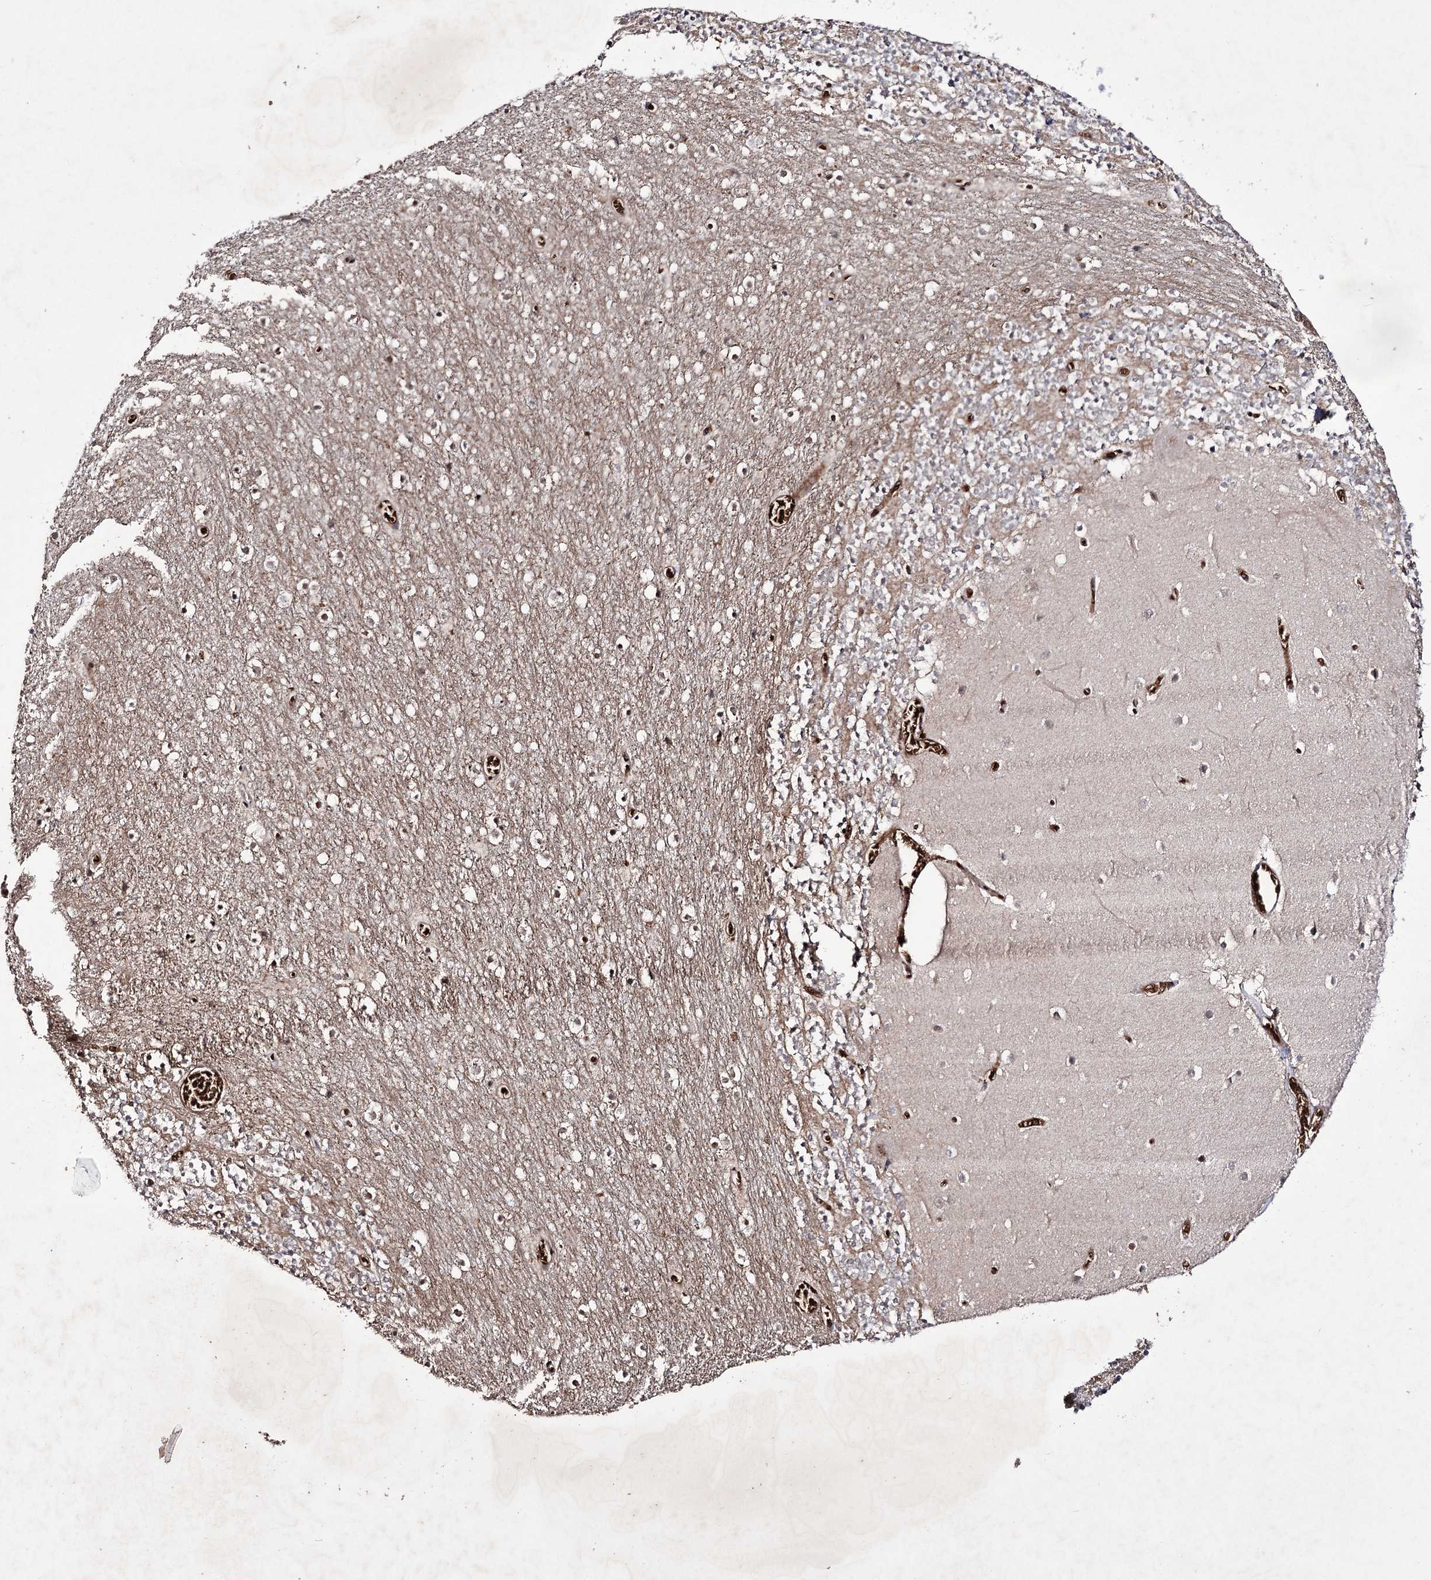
{"staining": {"intensity": "moderate", "quantity": ">75%", "location": "nuclear"}, "tissue": "cerebellum", "cell_type": "Cells in granular layer", "image_type": "normal", "snomed": [{"axis": "morphology", "description": "Normal tissue, NOS"}, {"axis": "topography", "description": "Cerebellum"}], "caption": "Moderate nuclear expression for a protein is identified in approximately >75% of cells in granular layer of unremarkable cerebellum using IHC.", "gene": "PRPF40A", "patient": {"sex": "female", "age": 28}}